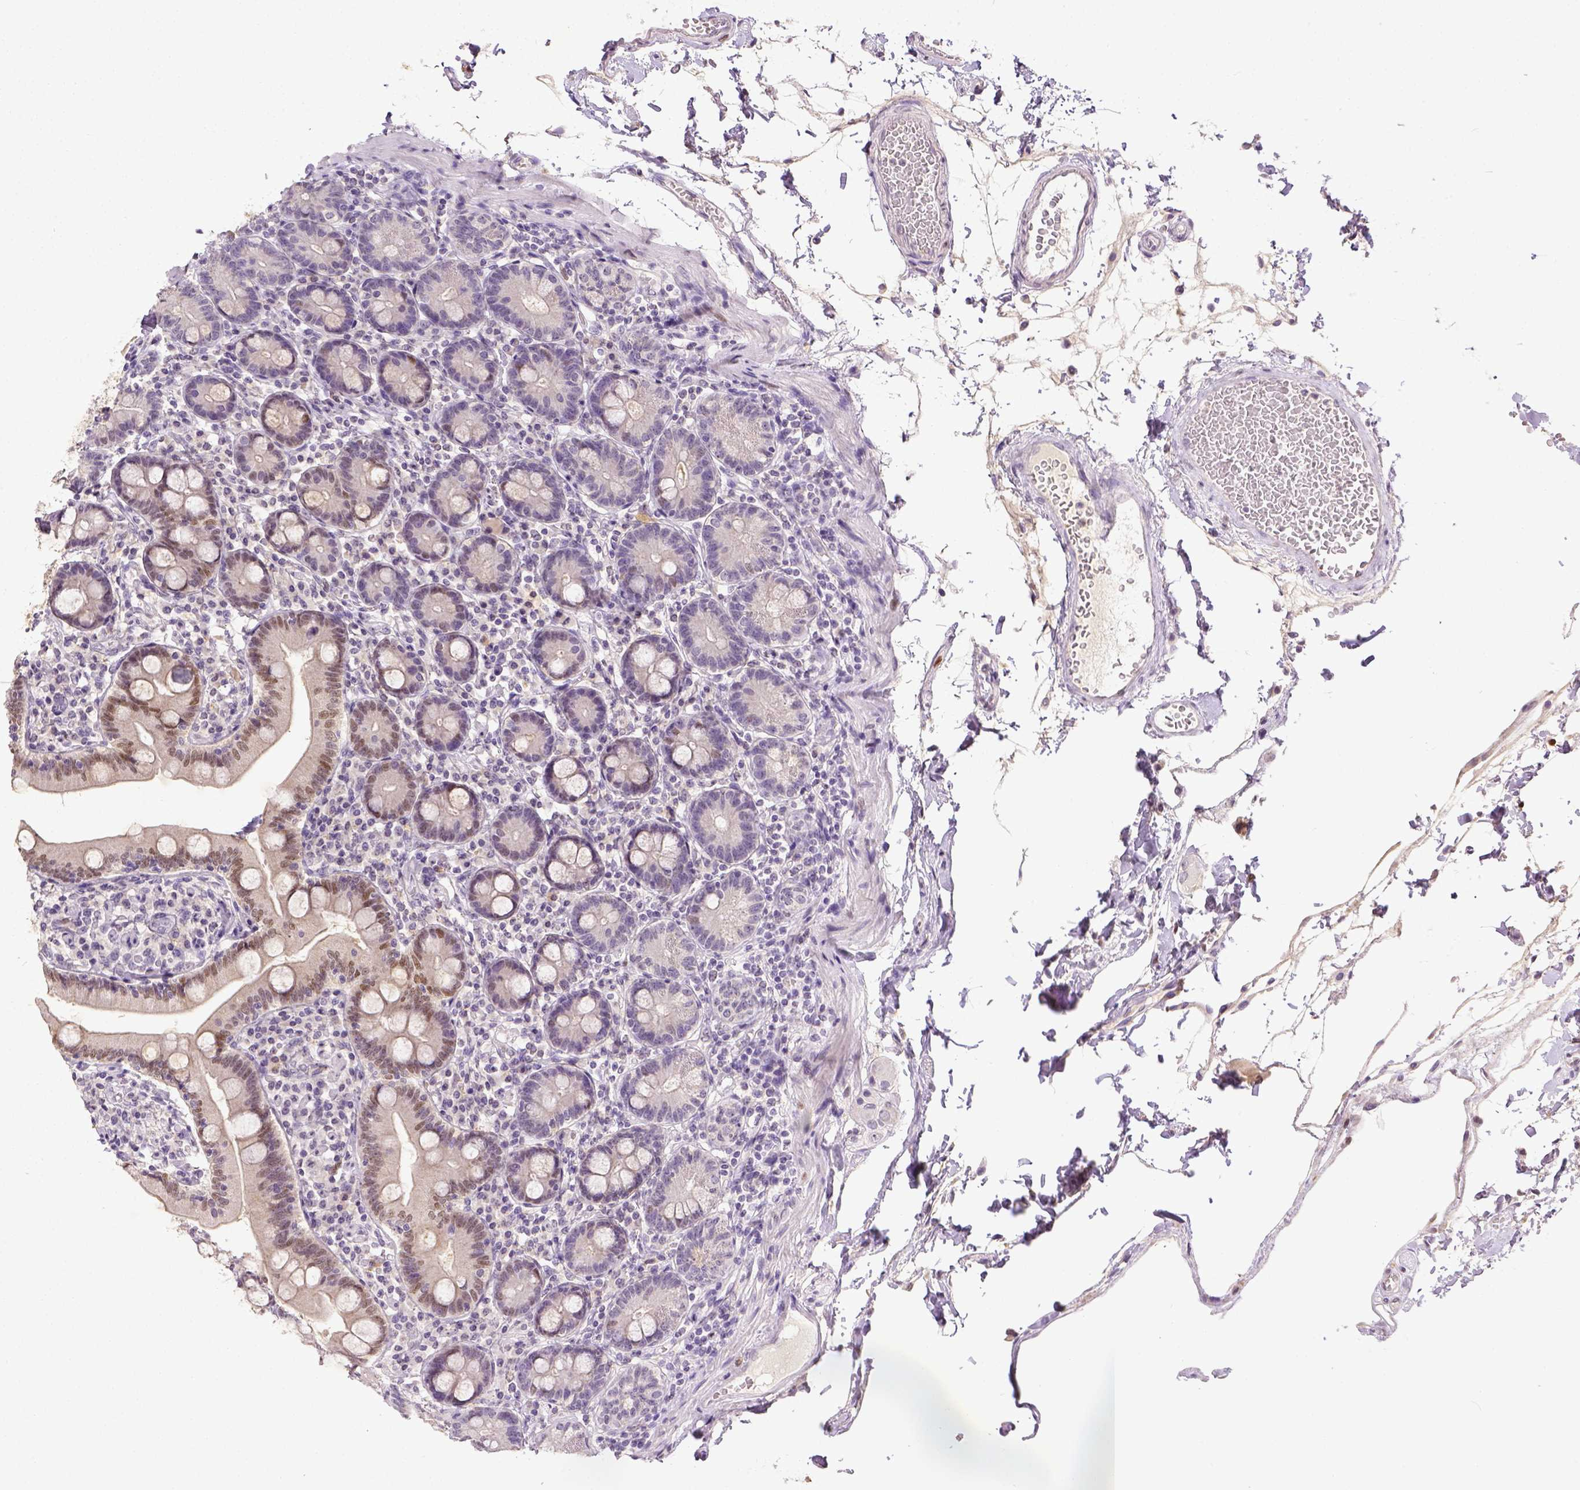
{"staining": {"intensity": "moderate", "quantity": "25%-75%", "location": "nuclear"}, "tissue": "duodenum", "cell_type": "Glandular cells", "image_type": "normal", "snomed": [{"axis": "morphology", "description": "Normal tissue, NOS"}, {"axis": "topography", "description": "Duodenum"}], "caption": "Protein positivity by immunohistochemistry (IHC) exhibits moderate nuclear staining in about 25%-75% of glandular cells in benign duodenum.", "gene": "CDKN1A", "patient": {"sex": "female", "age": 67}}